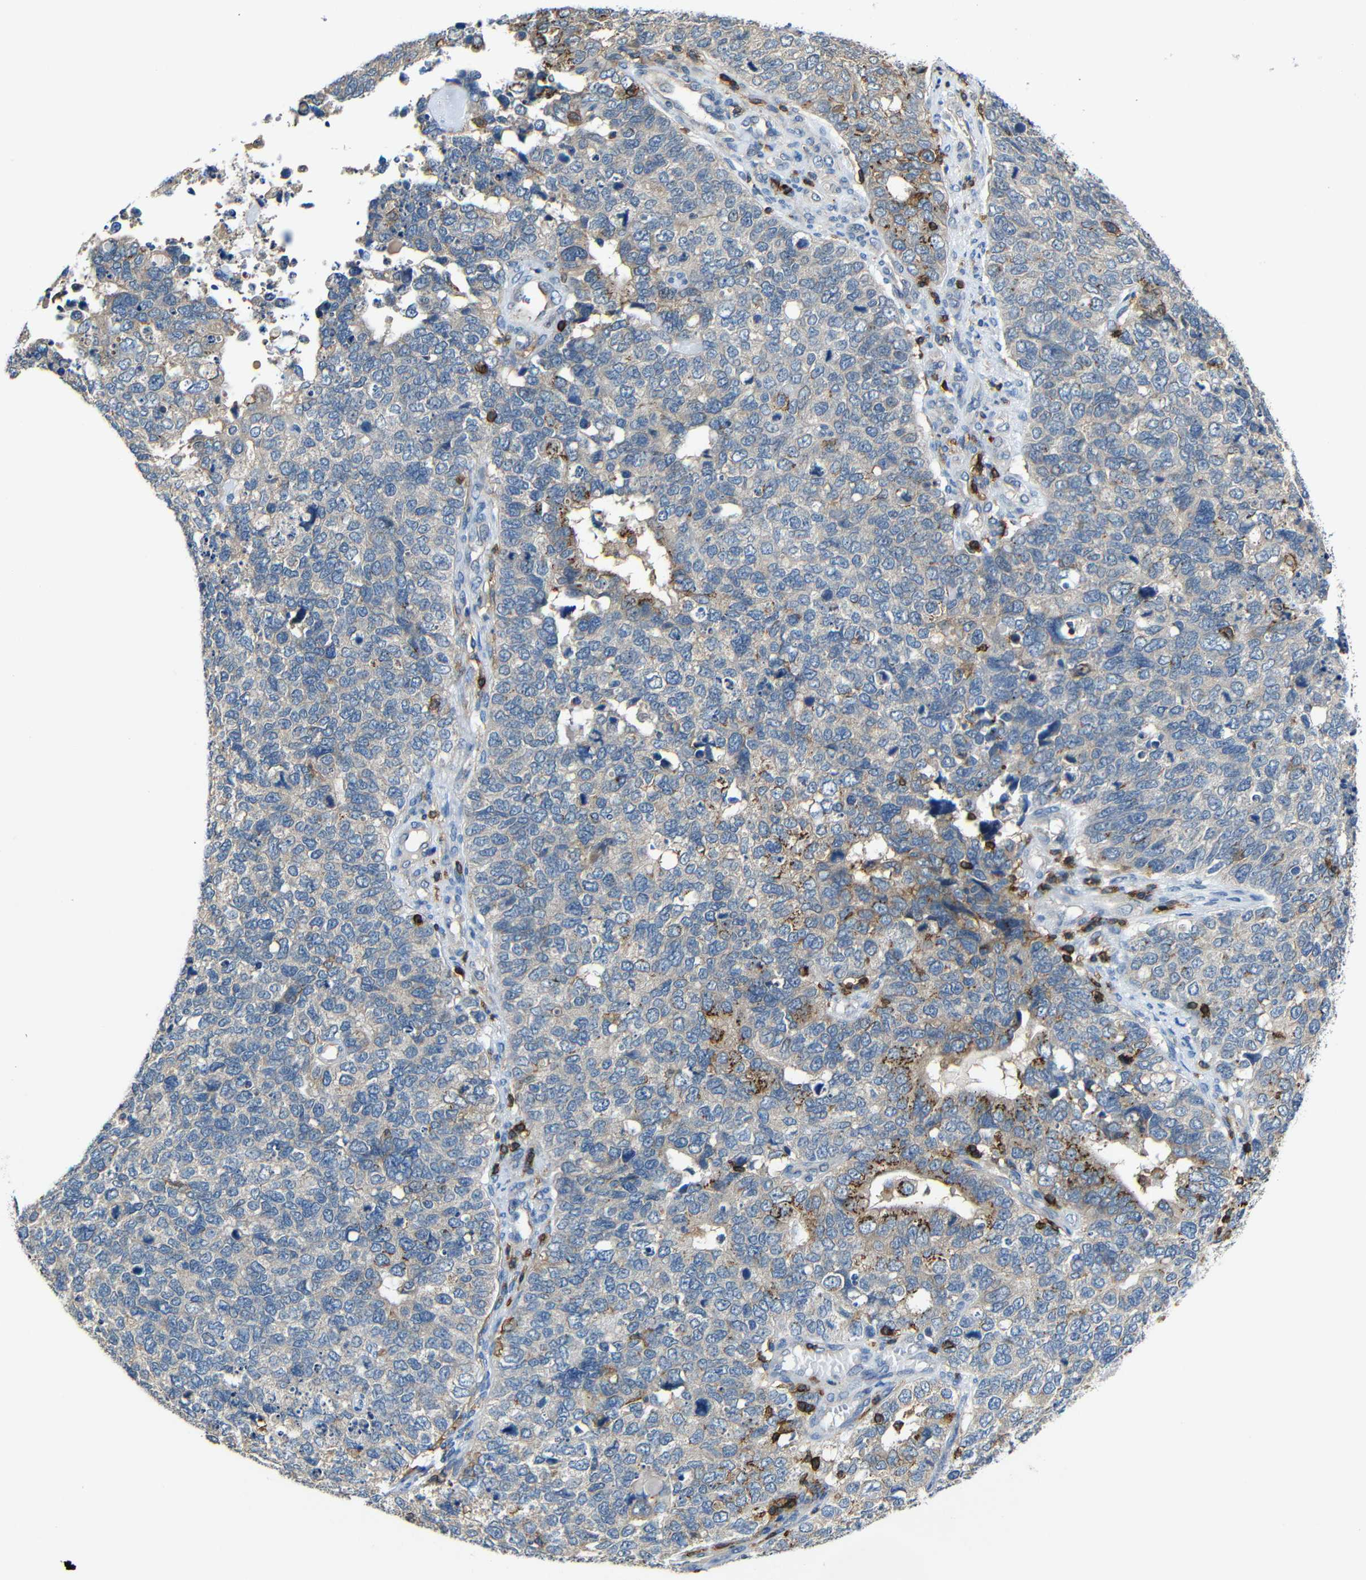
{"staining": {"intensity": "moderate", "quantity": "<25%", "location": "cytoplasmic/membranous"}, "tissue": "cervical cancer", "cell_type": "Tumor cells", "image_type": "cancer", "snomed": [{"axis": "morphology", "description": "Squamous cell carcinoma, NOS"}, {"axis": "topography", "description": "Cervix"}], "caption": "Immunohistochemistry image of human cervical cancer stained for a protein (brown), which displays low levels of moderate cytoplasmic/membranous positivity in approximately <25% of tumor cells.", "gene": "P2RY12", "patient": {"sex": "female", "age": 63}}